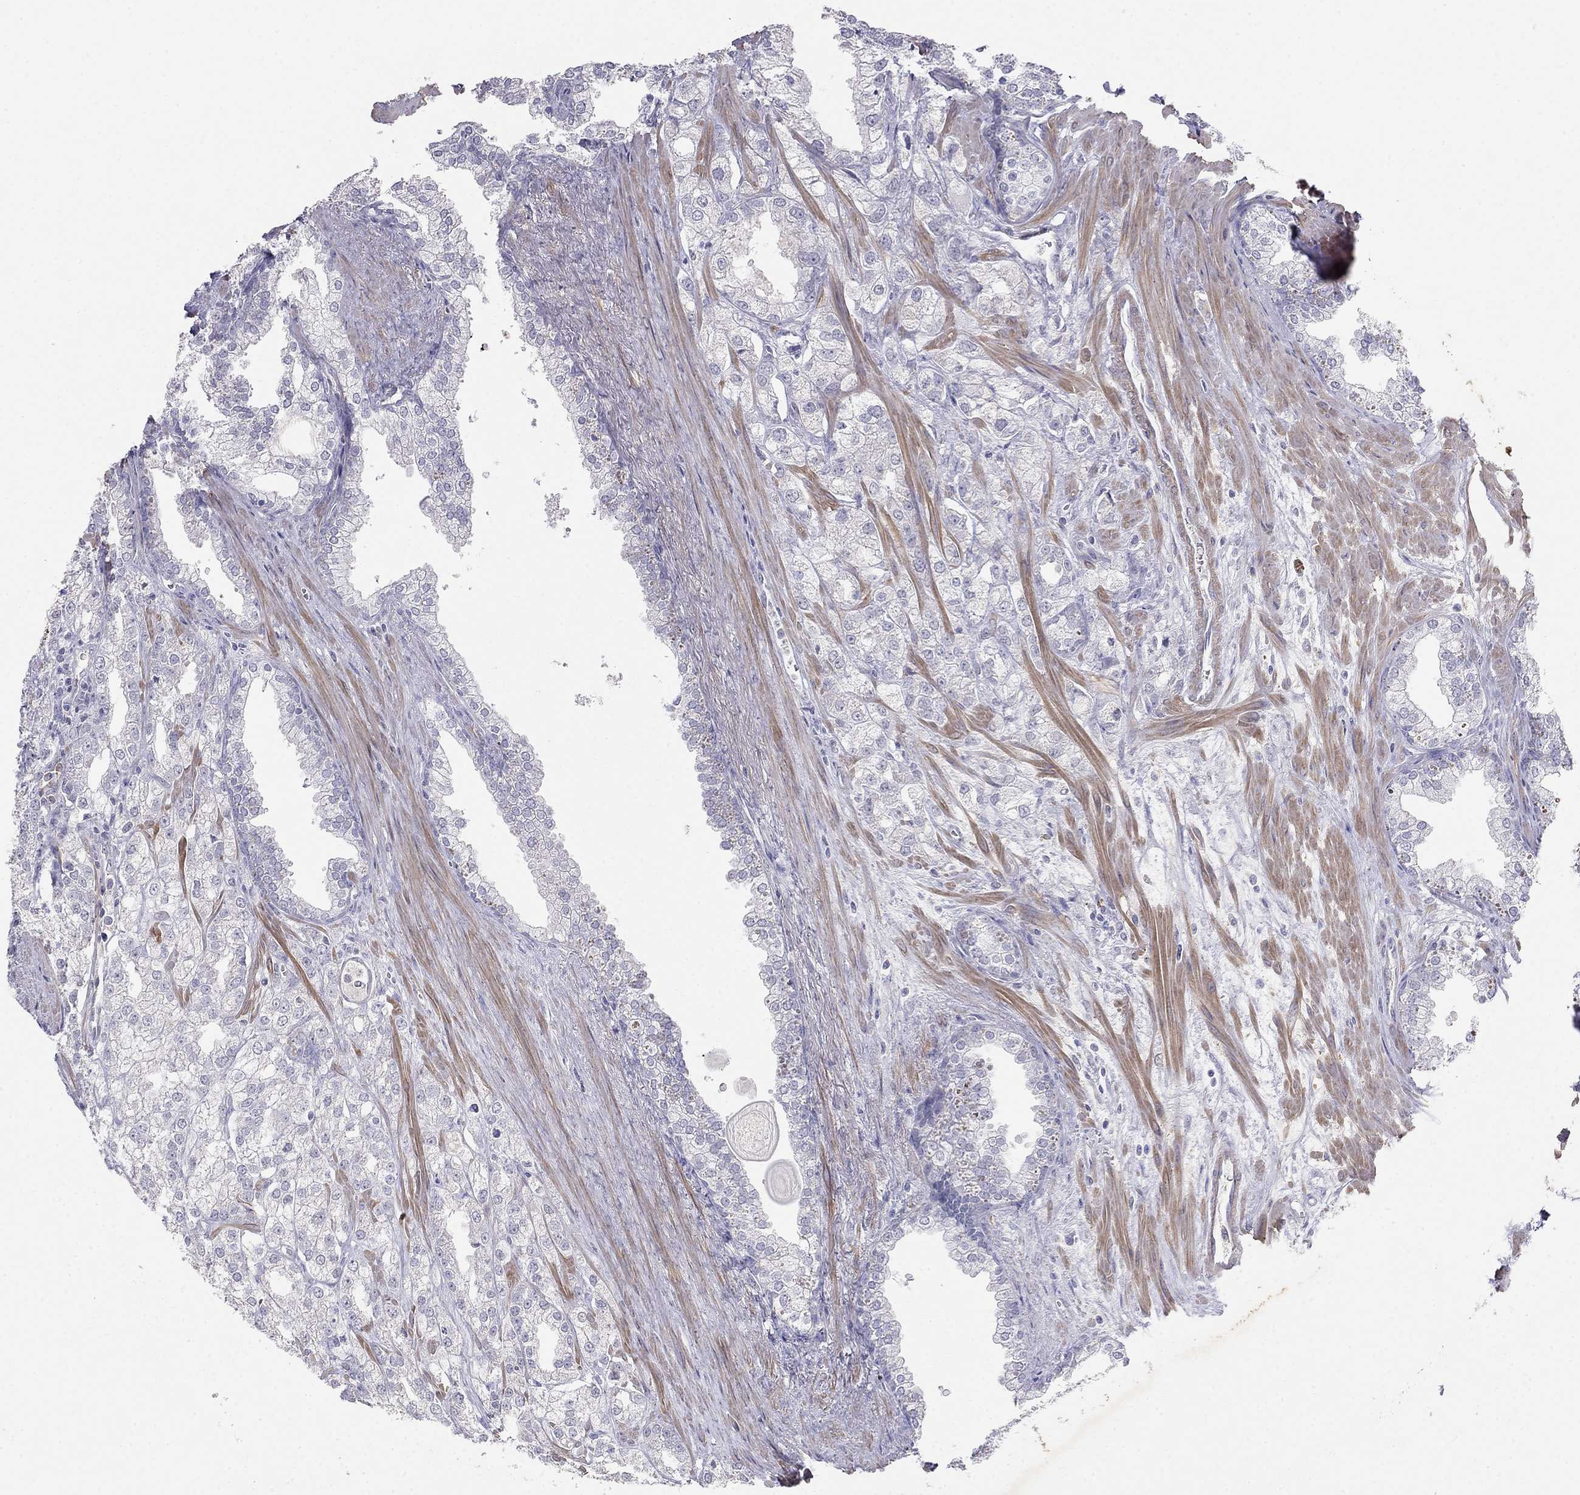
{"staining": {"intensity": "negative", "quantity": "none", "location": "none"}, "tissue": "prostate cancer", "cell_type": "Tumor cells", "image_type": "cancer", "snomed": [{"axis": "morphology", "description": "Adenocarcinoma, NOS"}, {"axis": "topography", "description": "Prostate"}], "caption": "IHC of prostate cancer displays no staining in tumor cells.", "gene": "LY6H", "patient": {"sex": "male", "age": 70}}